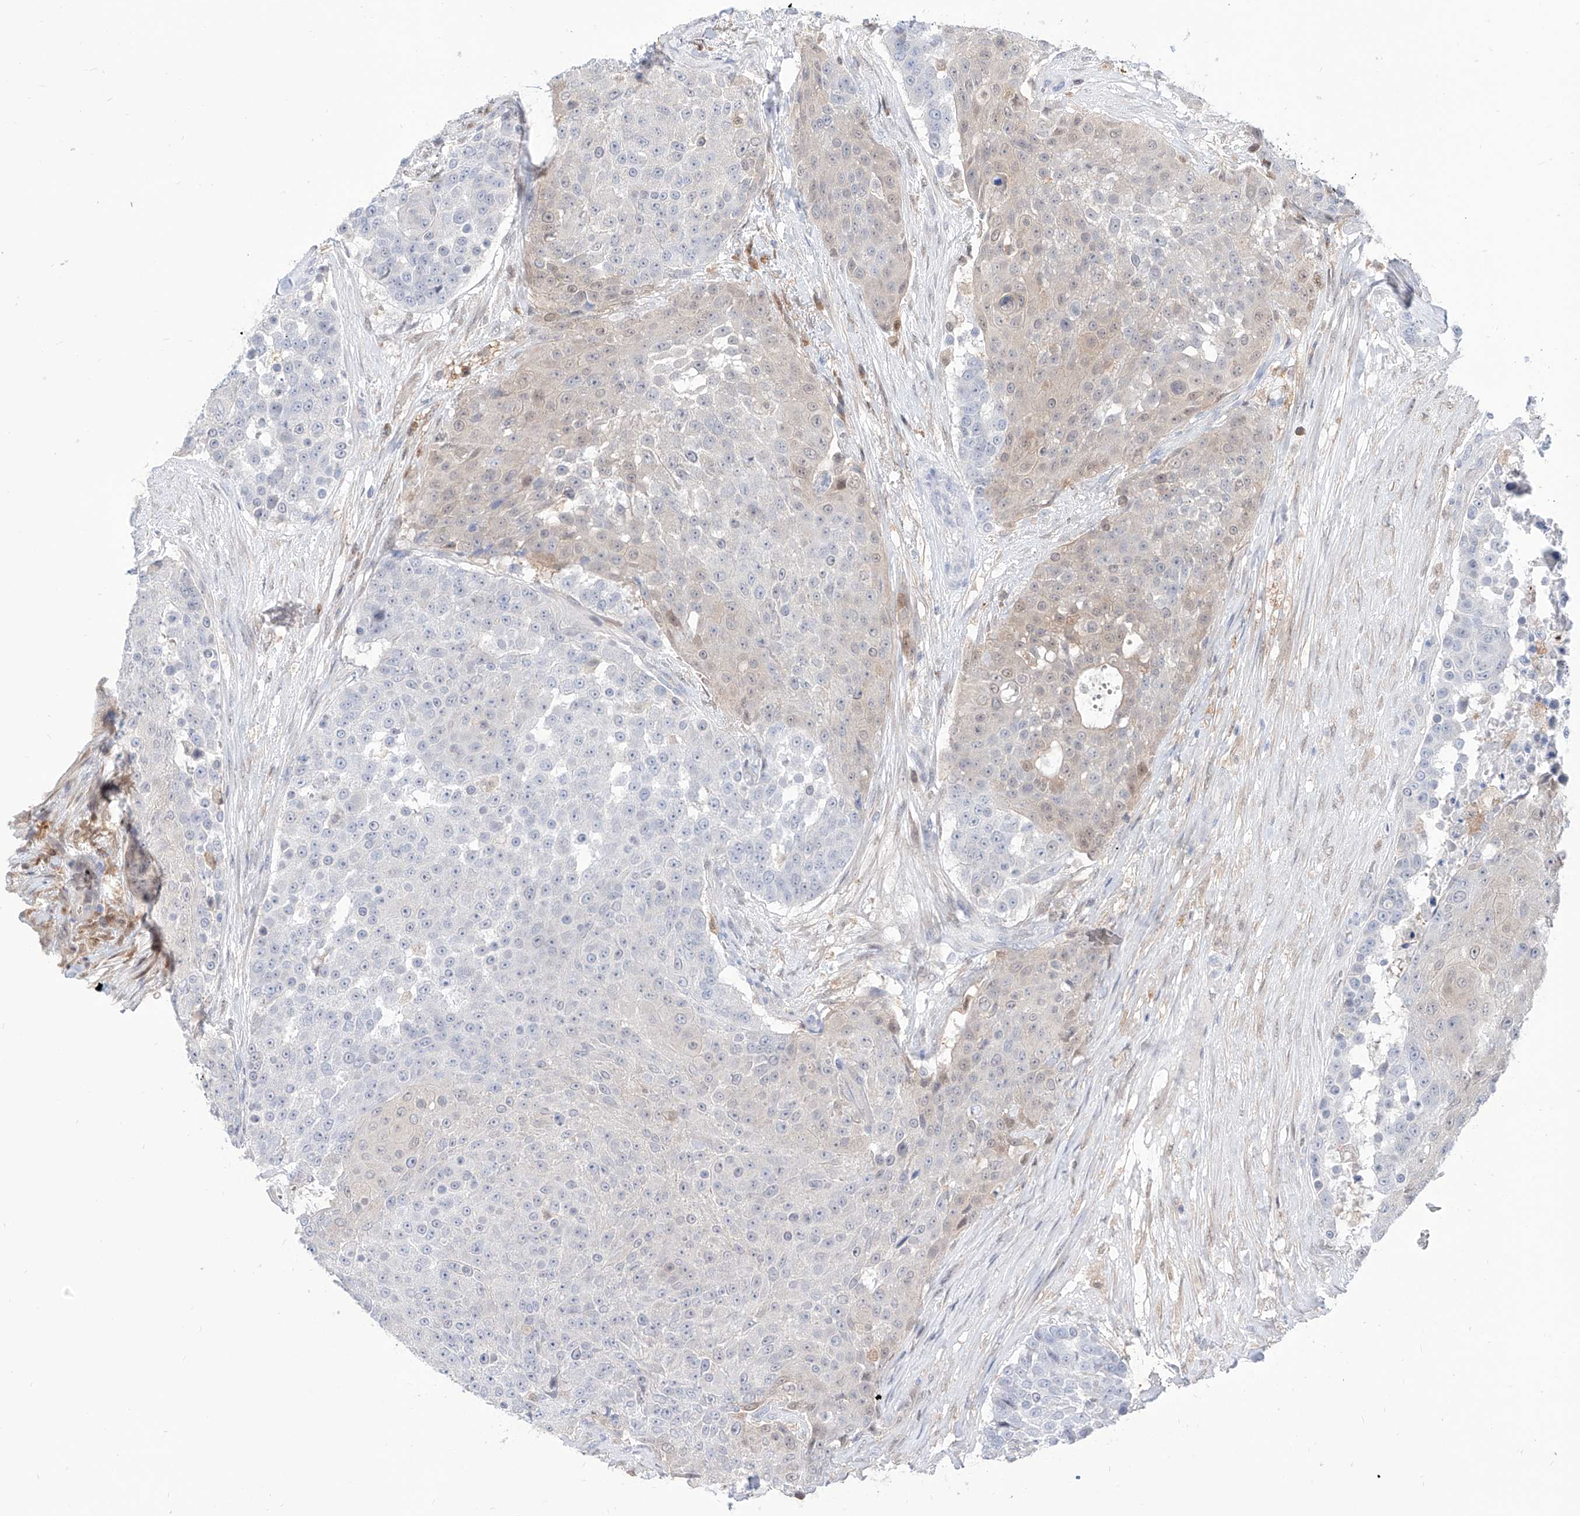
{"staining": {"intensity": "weak", "quantity": "<25%", "location": "cytoplasmic/membranous"}, "tissue": "urothelial cancer", "cell_type": "Tumor cells", "image_type": "cancer", "snomed": [{"axis": "morphology", "description": "Urothelial carcinoma, High grade"}, {"axis": "topography", "description": "Urinary bladder"}], "caption": "Immunohistochemistry of urothelial cancer reveals no staining in tumor cells. (DAB immunohistochemistry (IHC), high magnification).", "gene": "PDXK", "patient": {"sex": "female", "age": 63}}